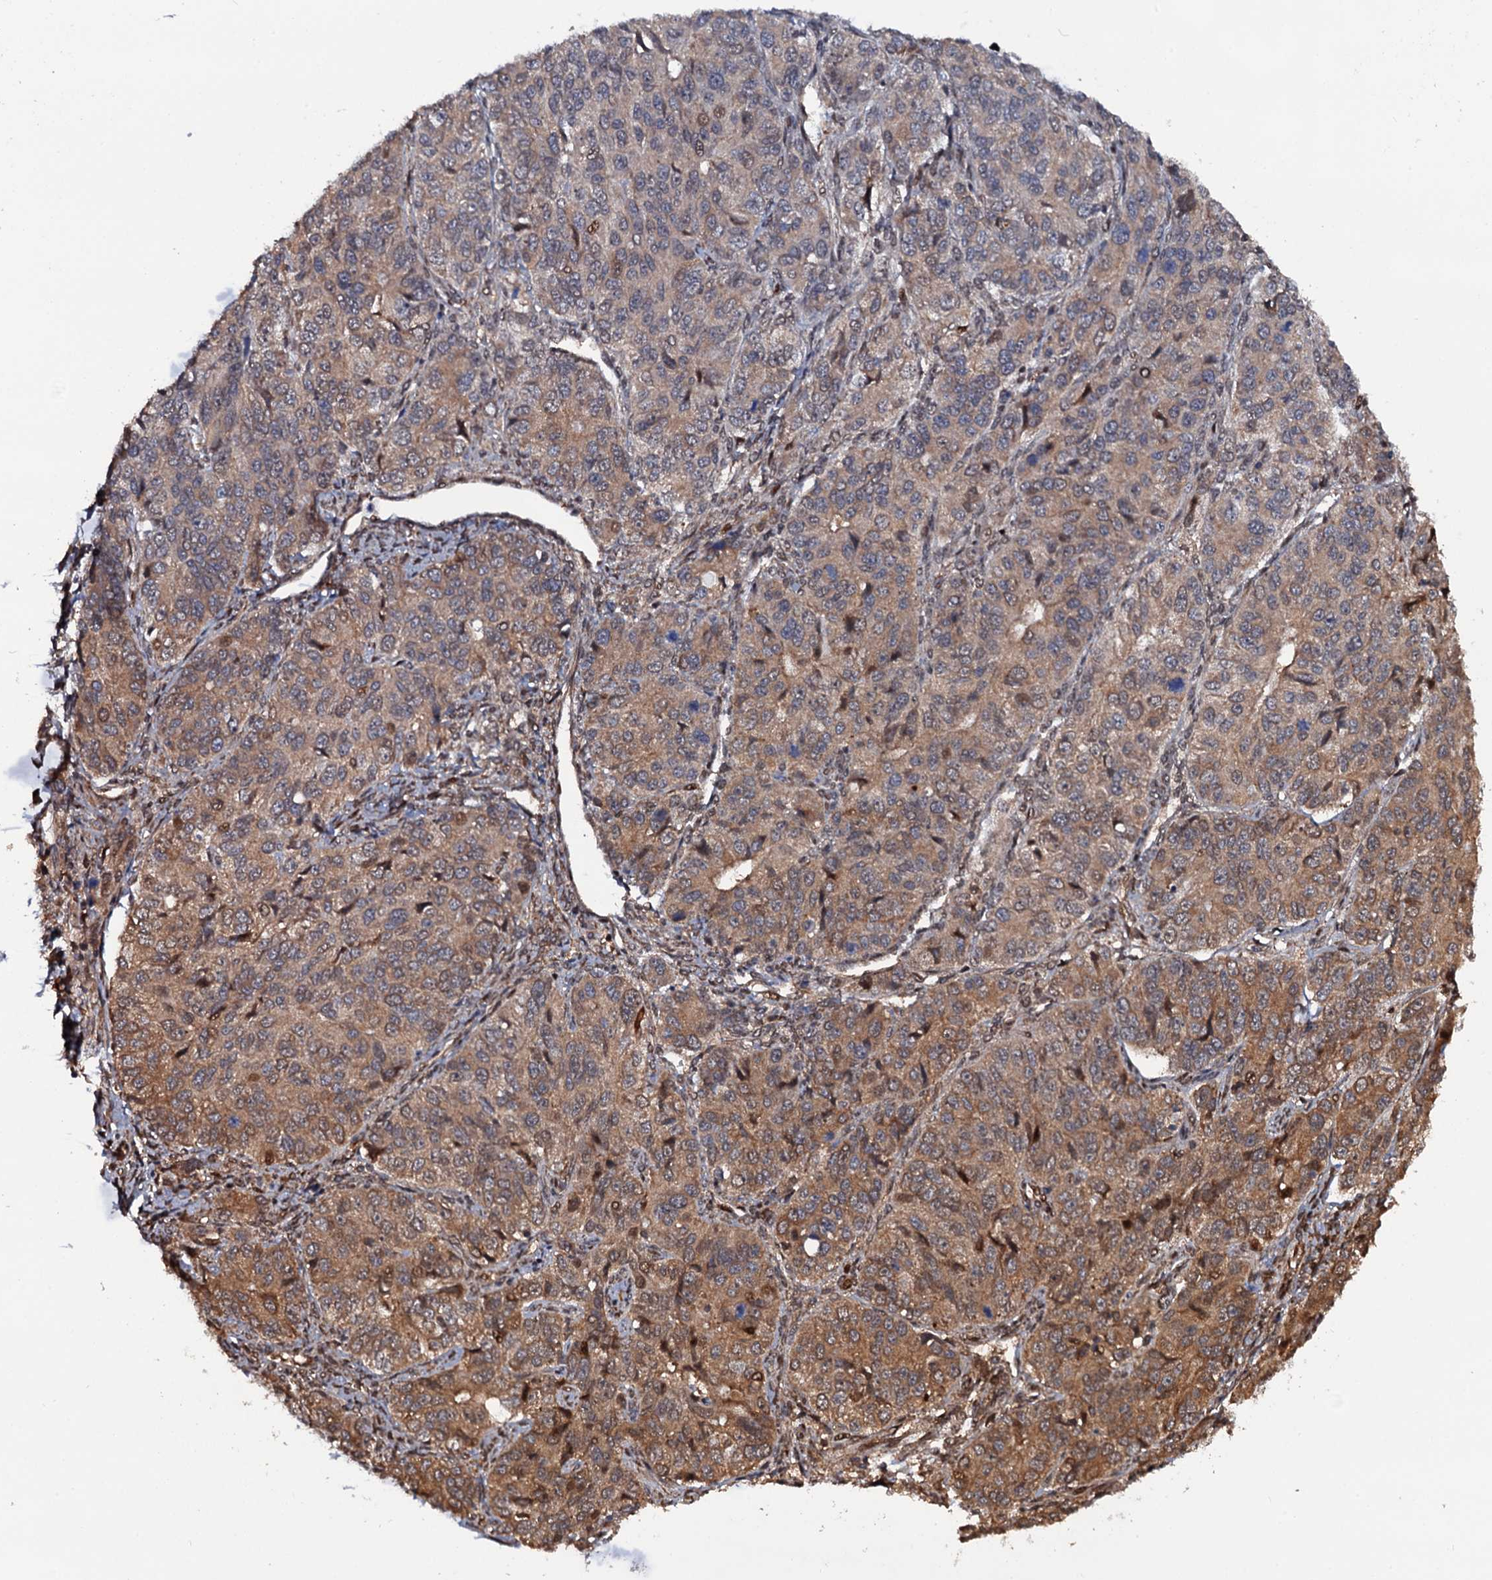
{"staining": {"intensity": "moderate", "quantity": ">75%", "location": "cytoplasmic/membranous"}, "tissue": "ovarian cancer", "cell_type": "Tumor cells", "image_type": "cancer", "snomed": [{"axis": "morphology", "description": "Carcinoma, endometroid"}, {"axis": "topography", "description": "Ovary"}], "caption": "A medium amount of moderate cytoplasmic/membranous staining is appreciated in about >75% of tumor cells in ovarian endometroid carcinoma tissue.", "gene": "CDC23", "patient": {"sex": "female", "age": 51}}